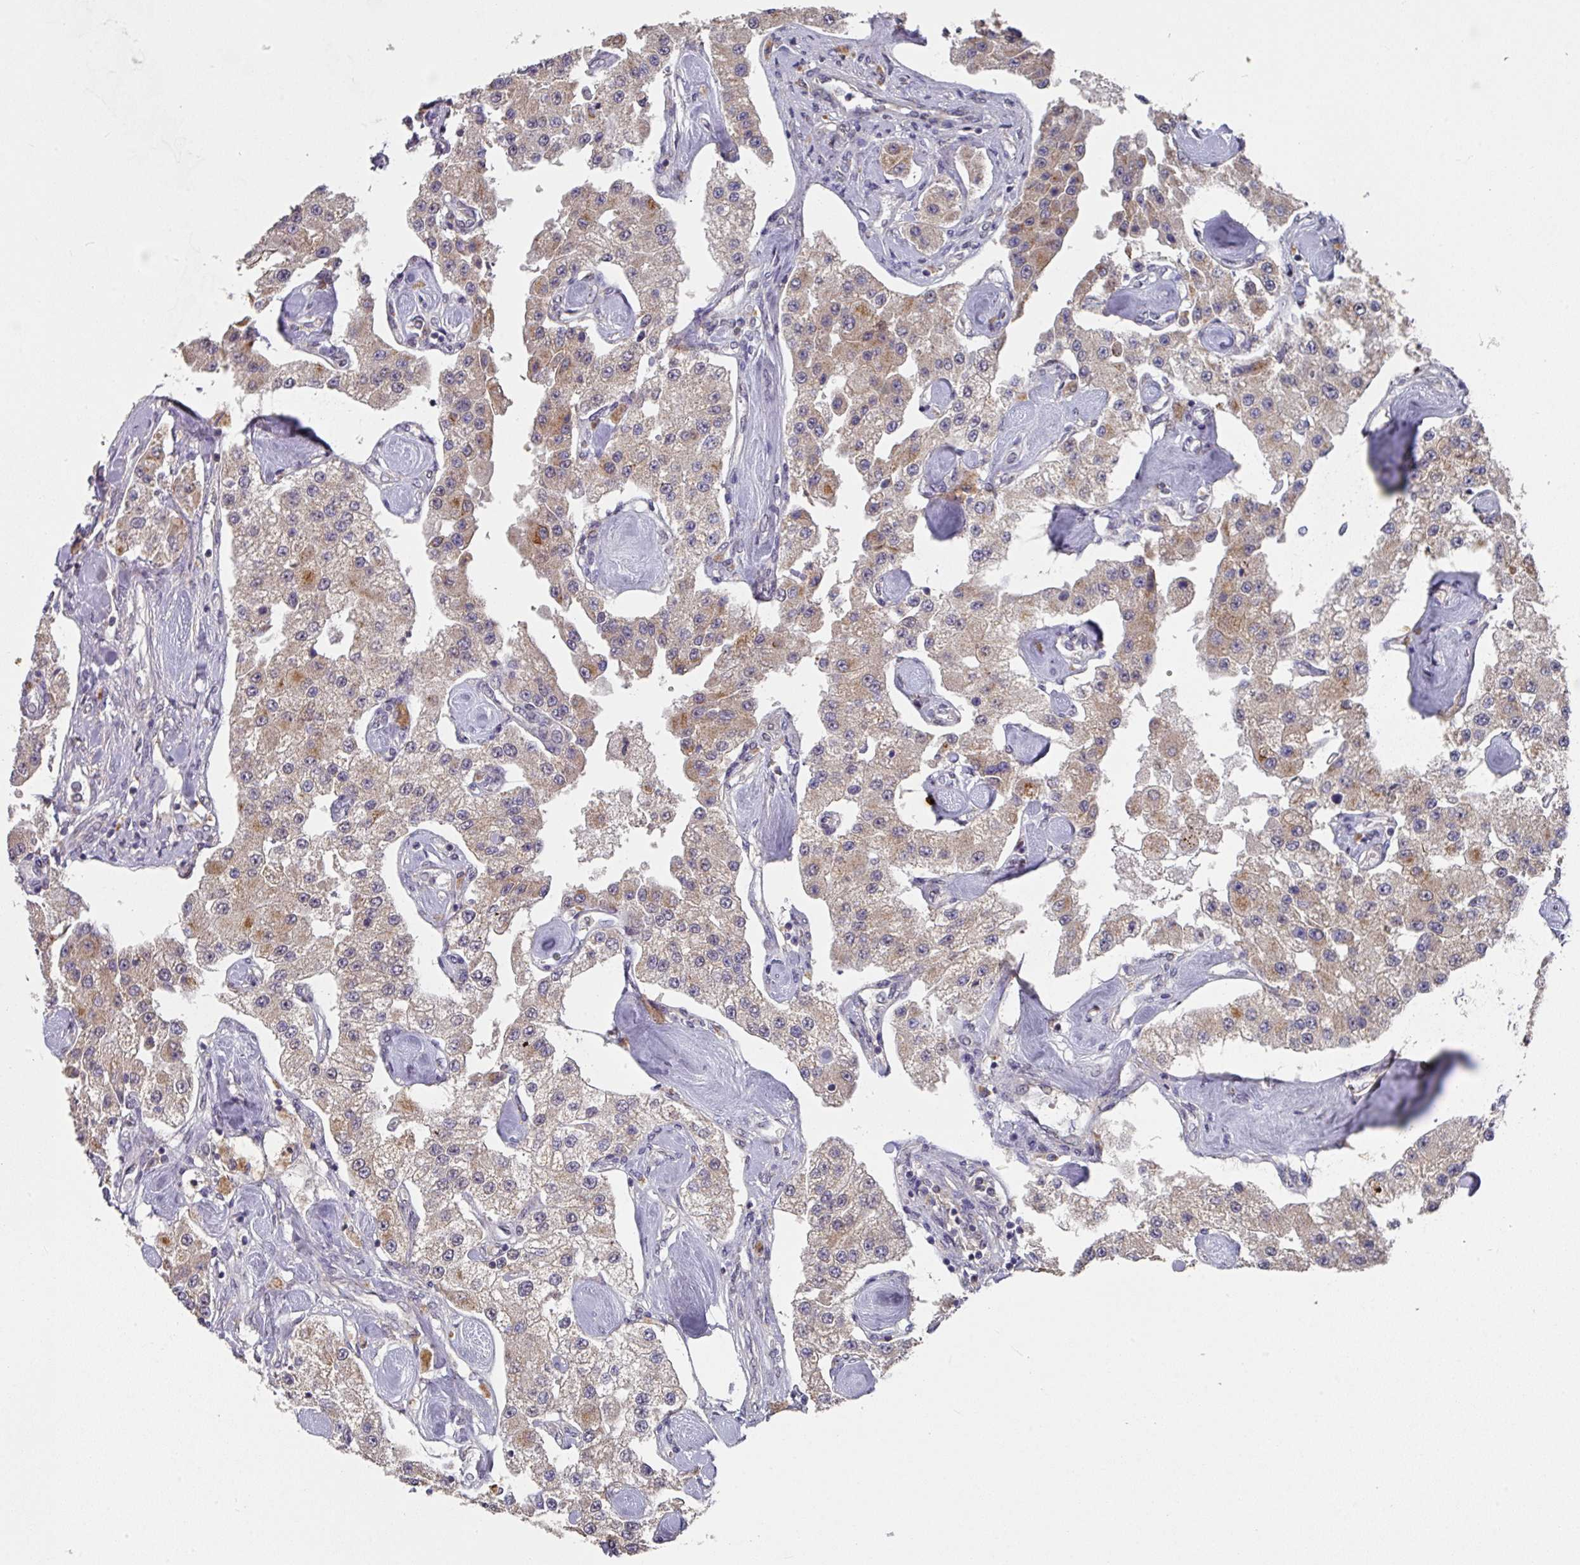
{"staining": {"intensity": "weak", "quantity": "25%-75%", "location": "cytoplasmic/membranous"}, "tissue": "carcinoid", "cell_type": "Tumor cells", "image_type": "cancer", "snomed": [{"axis": "morphology", "description": "Carcinoid, malignant, NOS"}, {"axis": "topography", "description": "Pancreas"}], "caption": "Immunohistochemical staining of carcinoid demonstrates low levels of weak cytoplasmic/membranous protein expression in approximately 25%-75% of tumor cells. (DAB (3,3'-diaminobenzidine) = brown stain, brightfield microscopy at high magnification).", "gene": "EXTL3", "patient": {"sex": "male", "age": 41}}